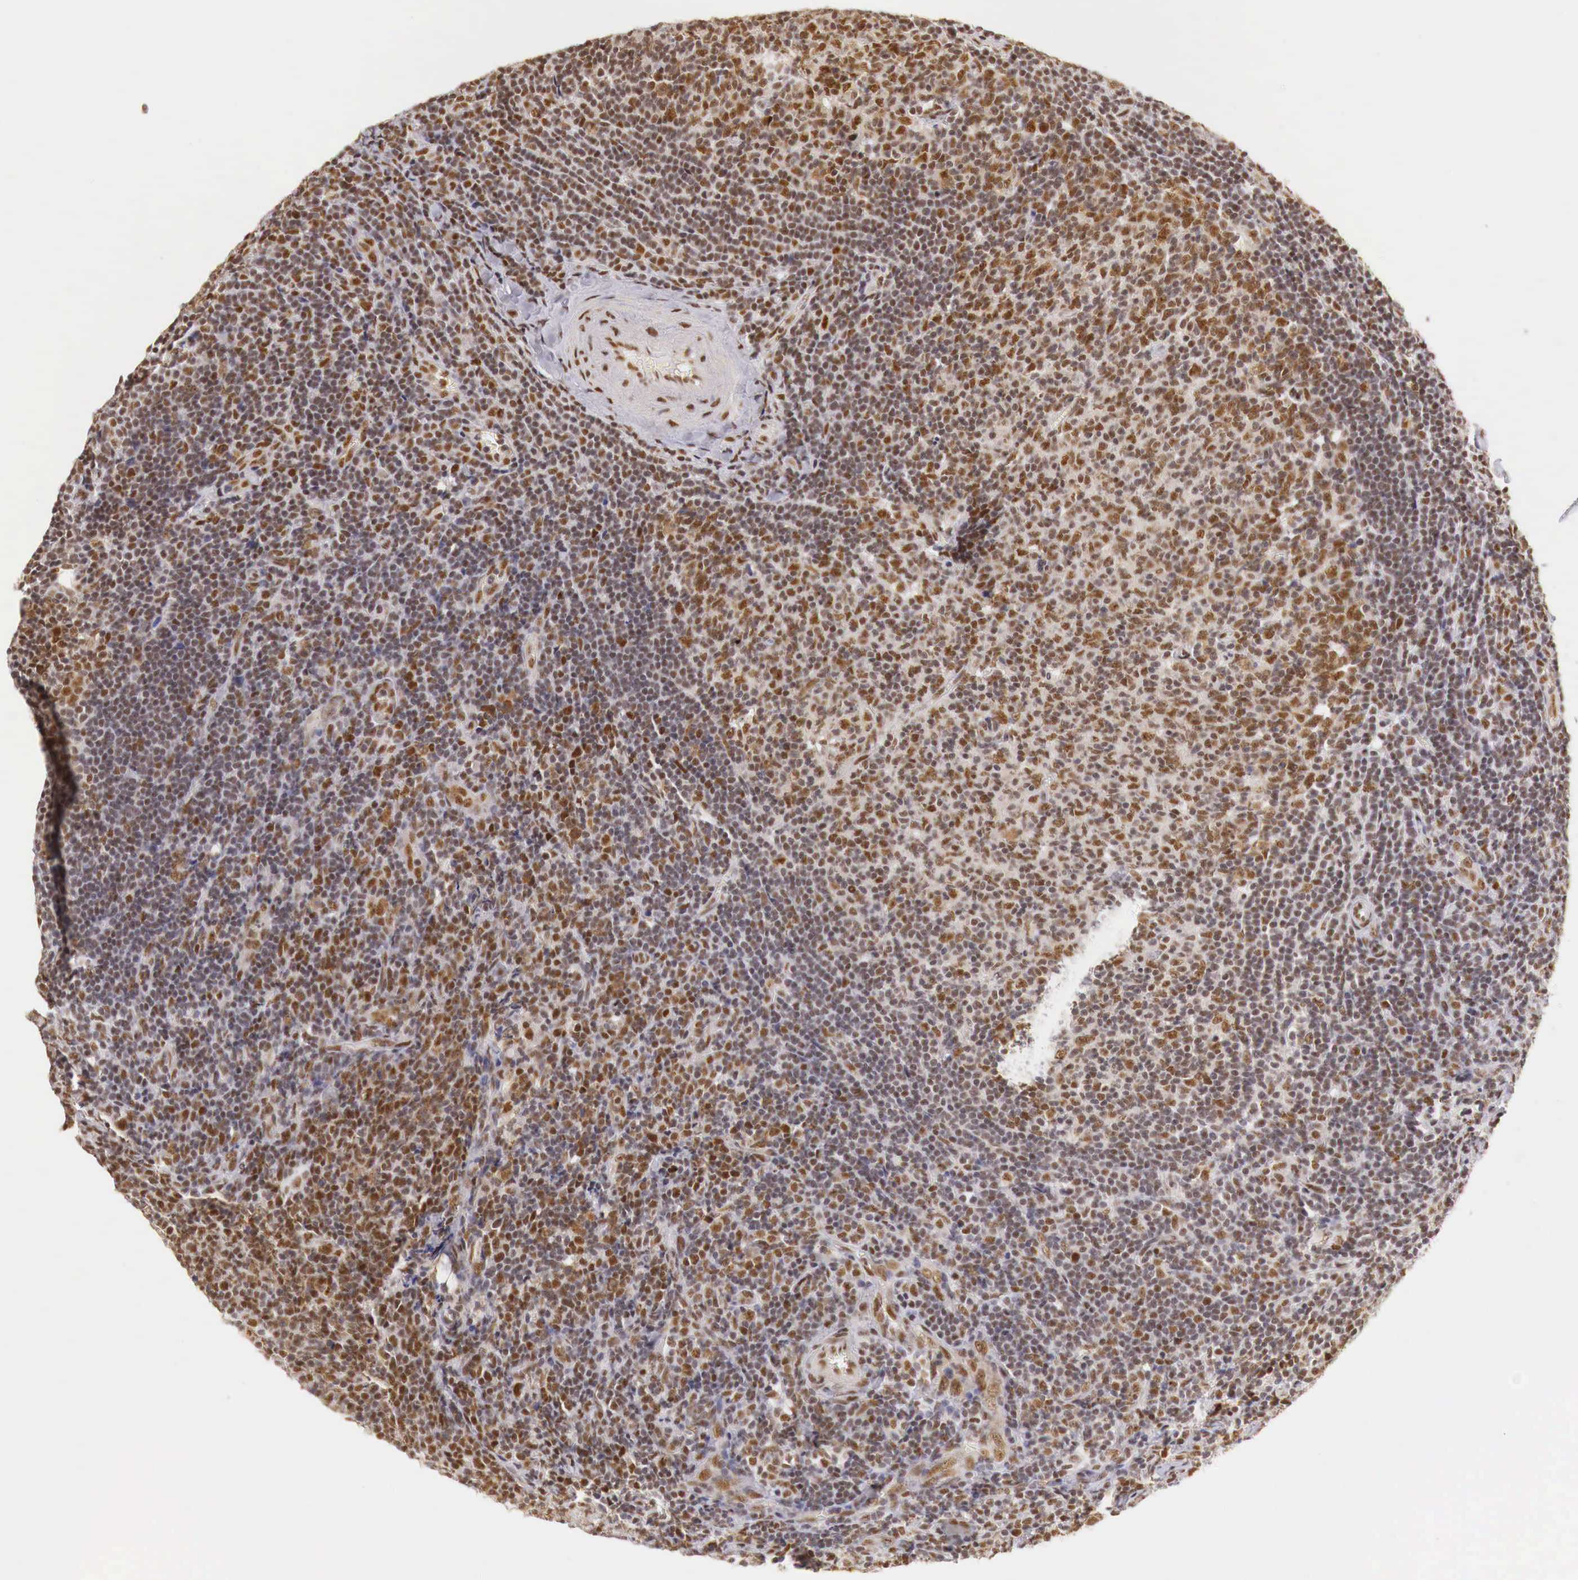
{"staining": {"intensity": "strong", "quantity": ">75%", "location": "cytoplasmic/membranous,nuclear"}, "tissue": "lymphoma", "cell_type": "Tumor cells", "image_type": "cancer", "snomed": [{"axis": "morphology", "description": "Malignant lymphoma, non-Hodgkin's type, Low grade"}, {"axis": "topography", "description": "Lymph node"}], "caption": "Human malignant lymphoma, non-Hodgkin's type (low-grade) stained with a protein marker reveals strong staining in tumor cells.", "gene": "GPKOW", "patient": {"sex": "male", "age": 74}}